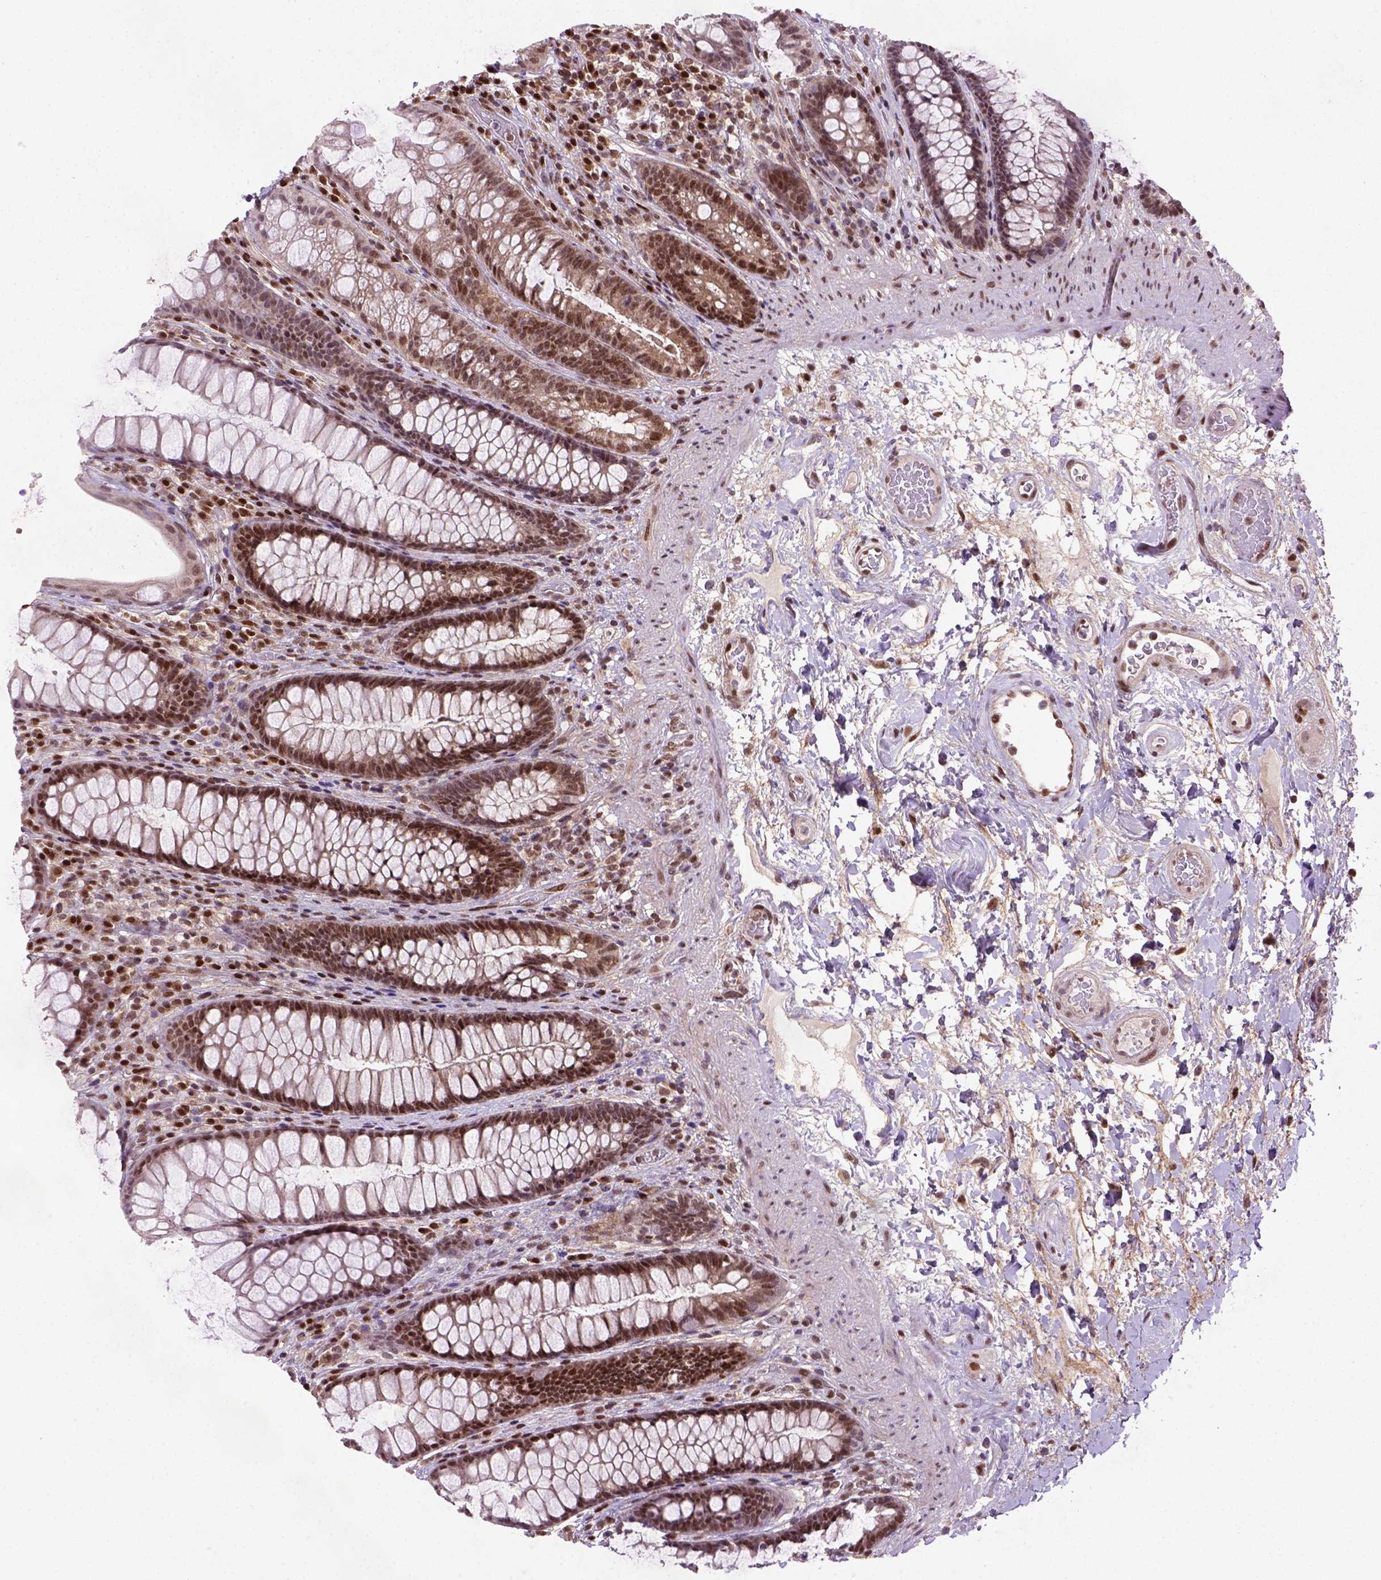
{"staining": {"intensity": "strong", "quantity": ">75%", "location": "nuclear"}, "tissue": "rectum", "cell_type": "Glandular cells", "image_type": "normal", "snomed": [{"axis": "morphology", "description": "Normal tissue, NOS"}, {"axis": "topography", "description": "Rectum"}], "caption": "Immunohistochemistry (IHC) of normal rectum displays high levels of strong nuclear staining in approximately >75% of glandular cells. The staining was performed using DAB, with brown indicating positive protein expression. Nuclei are stained blue with hematoxylin.", "gene": "MGMT", "patient": {"sex": "male", "age": 72}}